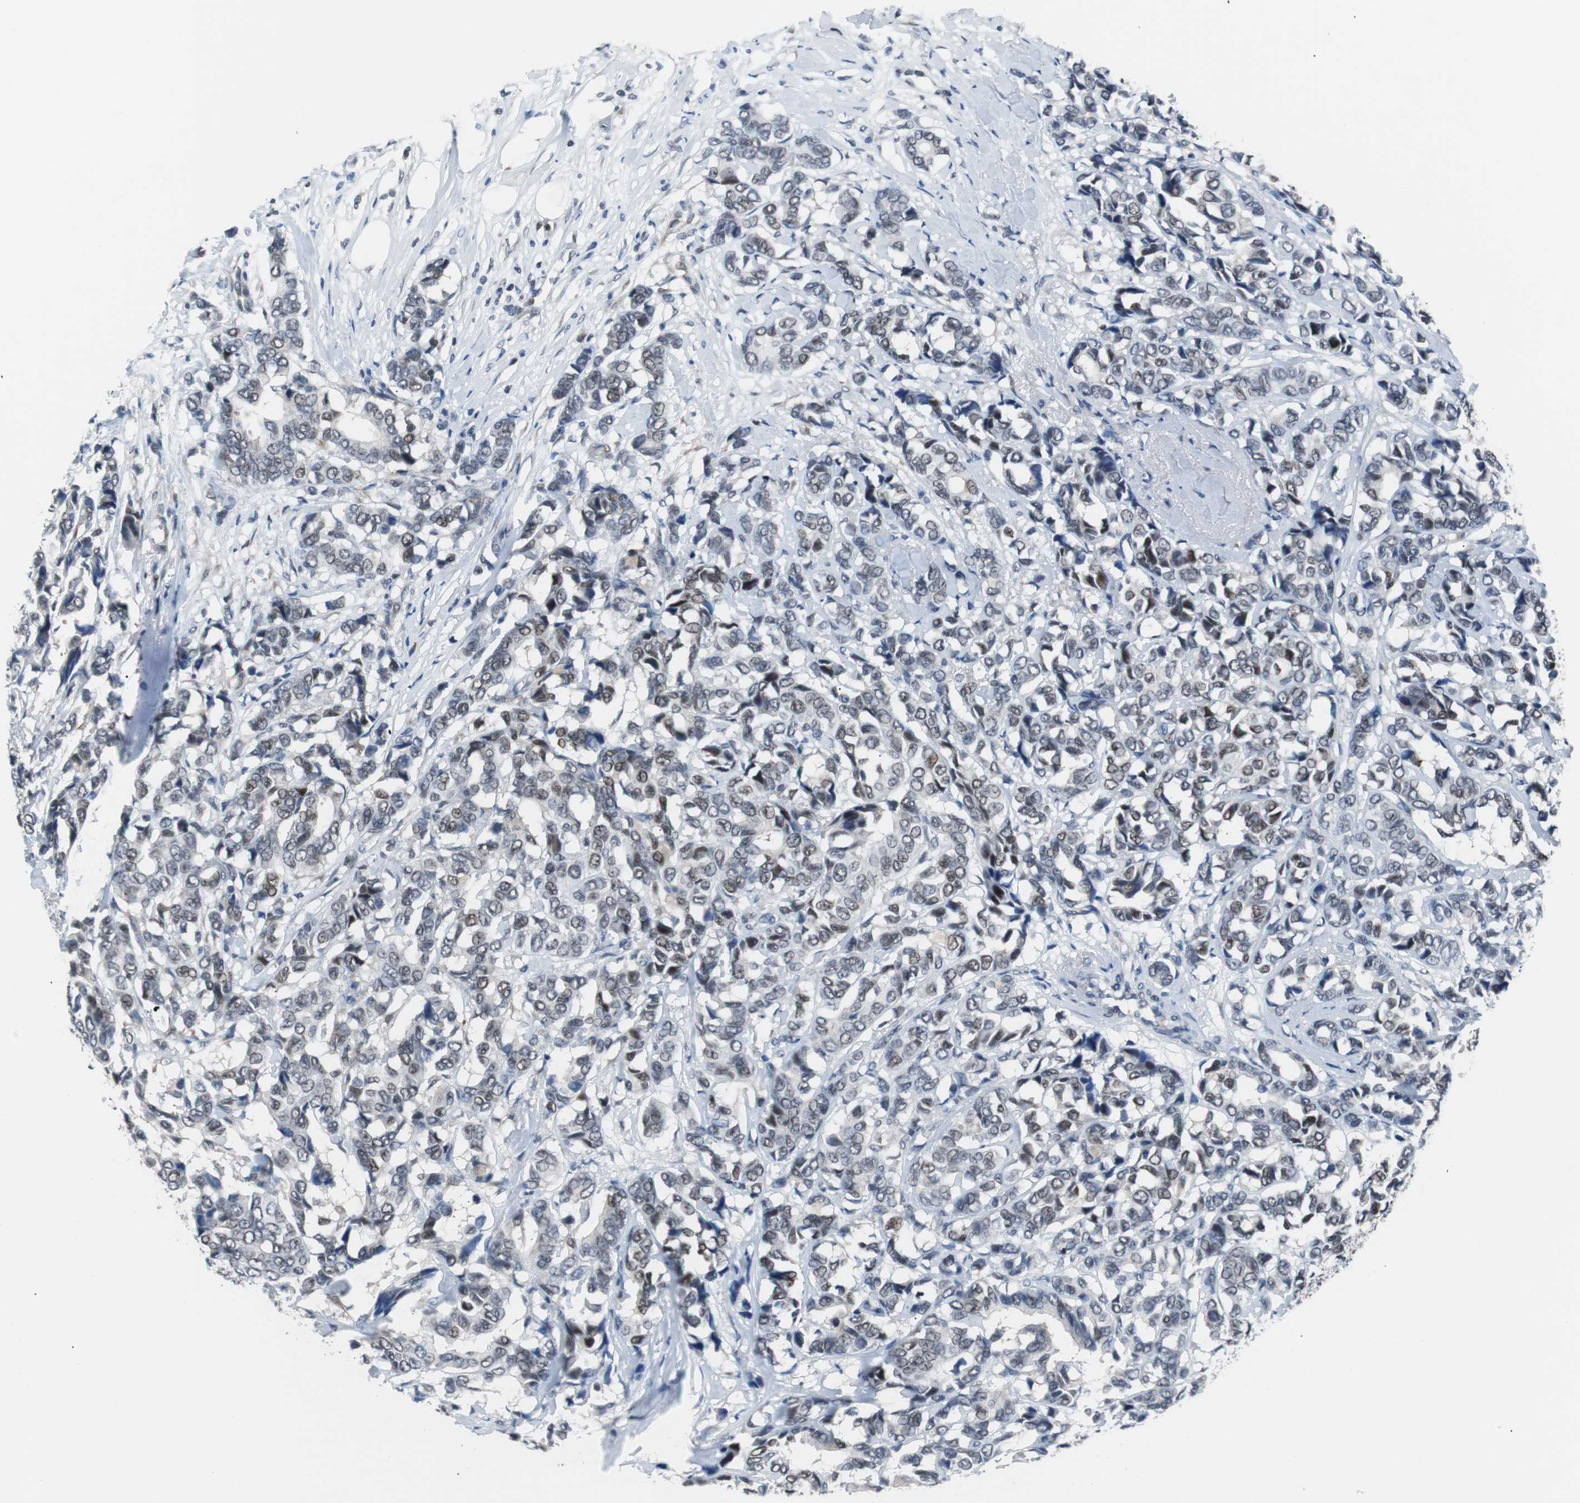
{"staining": {"intensity": "weak", "quantity": "<25%", "location": "nuclear"}, "tissue": "breast cancer", "cell_type": "Tumor cells", "image_type": "cancer", "snomed": [{"axis": "morphology", "description": "Duct carcinoma"}, {"axis": "topography", "description": "Breast"}], "caption": "The photomicrograph demonstrates no staining of tumor cells in intraductal carcinoma (breast).", "gene": "USP28", "patient": {"sex": "female", "age": 87}}